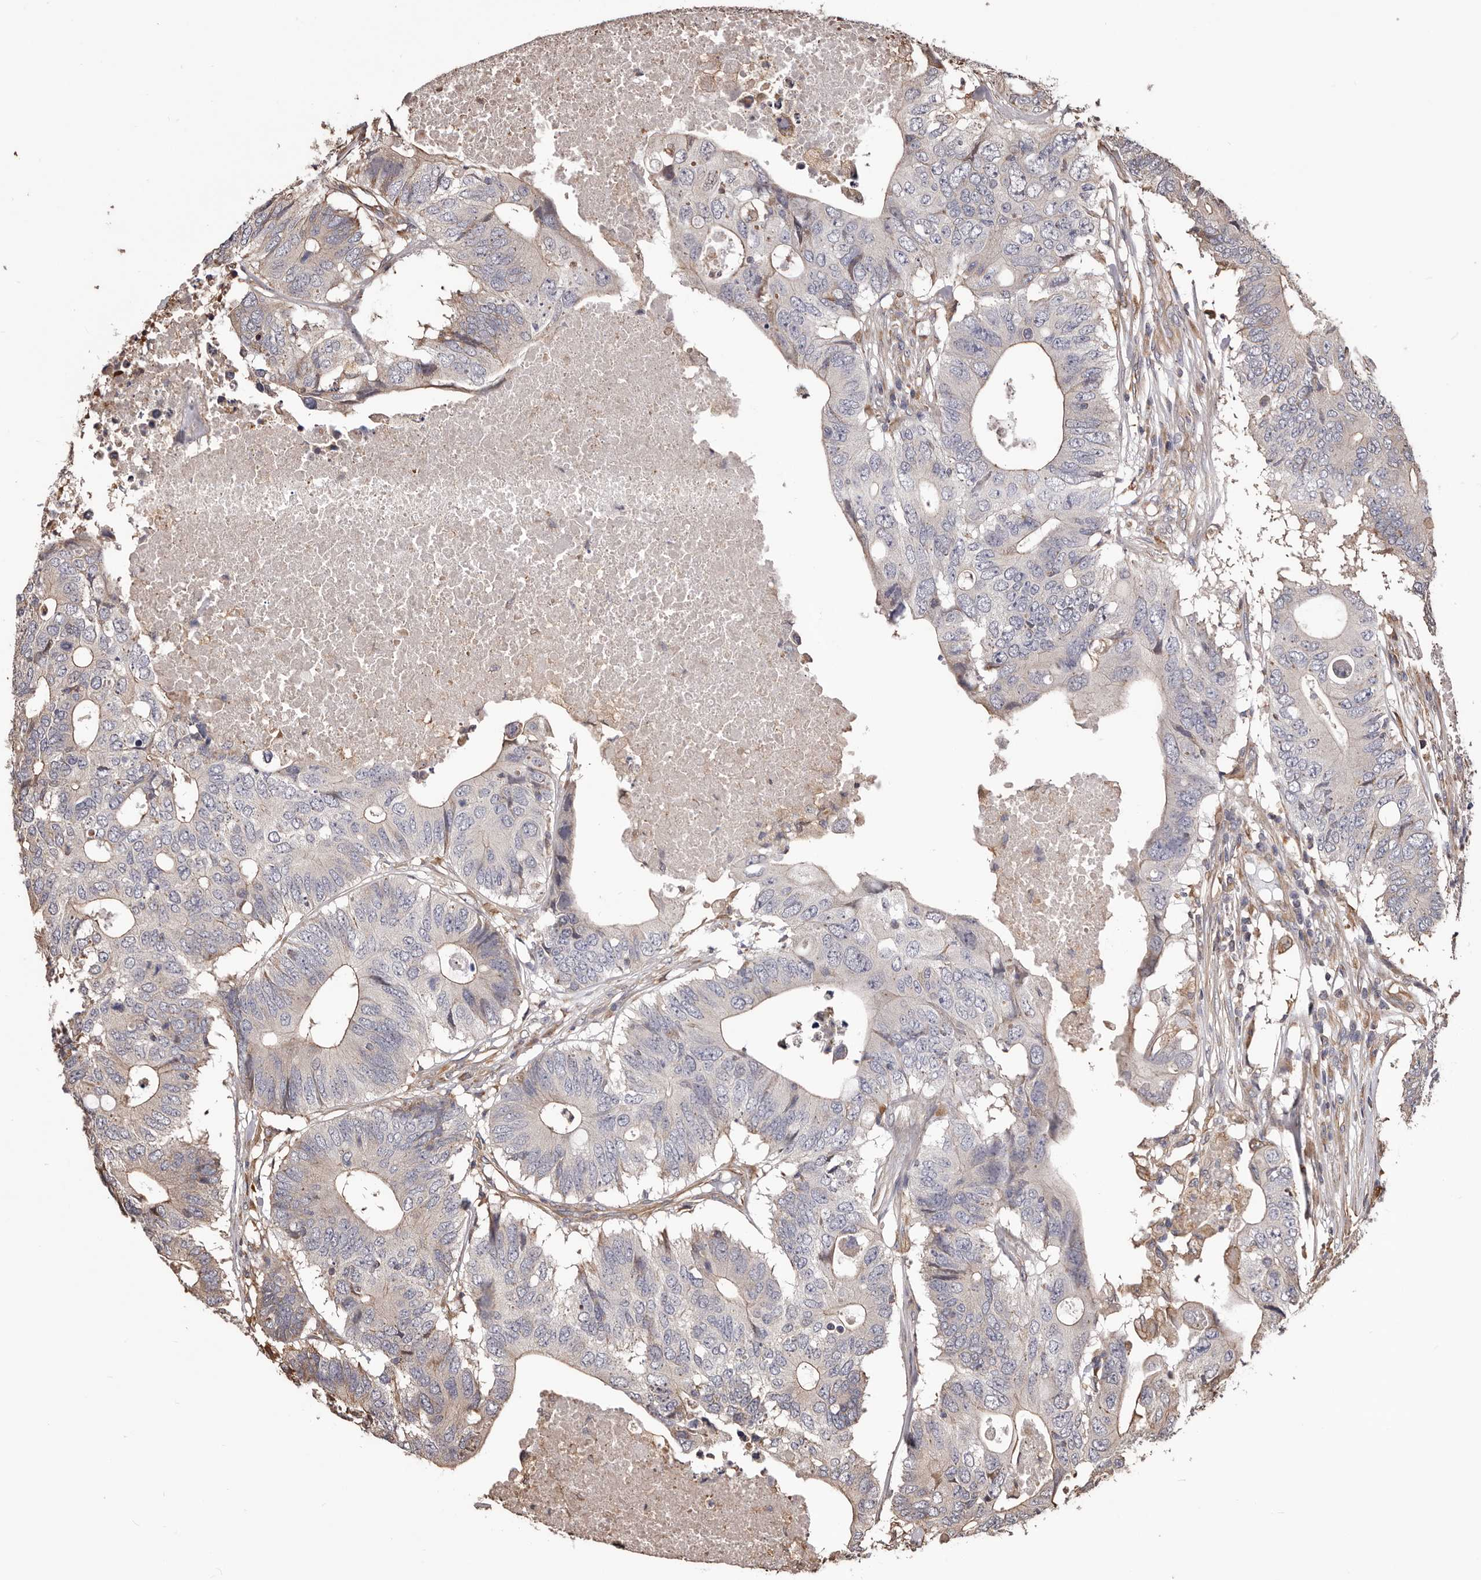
{"staining": {"intensity": "negative", "quantity": "none", "location": "none"}, "tissue": "colorectal cancer", "cell_type": "Tumor cells", "image_type": "cancer", "snomed": [{"axis": "morphology", "description": "Adenocarcinoma, NOS"}, {"axis": "topography", "description": "Colon"}], "caption": "Immunohistochemistry (IHC) photomicrograph of neoplastic tissue: human adenocarcinoma (colorectal) stained with DAB shows no significant protein positivity in tumor cells.", "gene": "CEP104", "patient": {"sex": "male", "age": 71}}